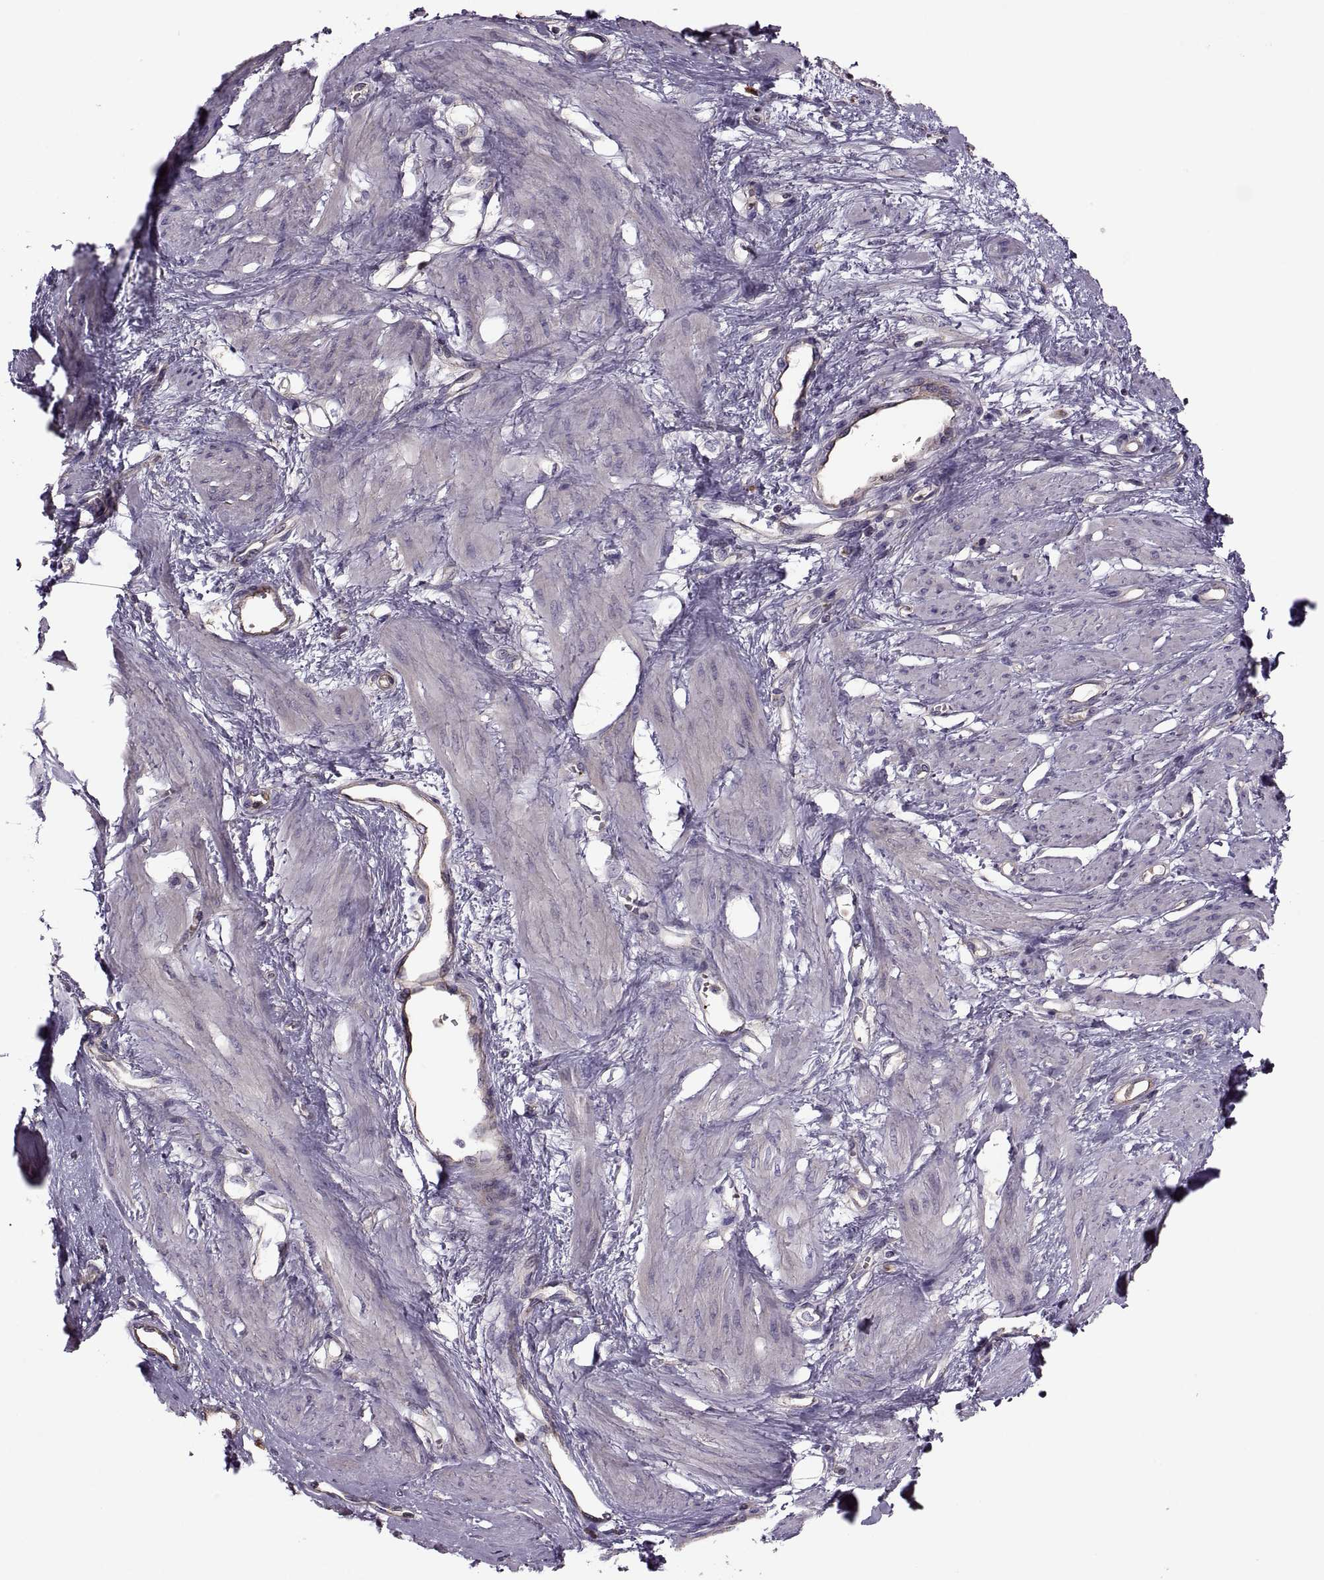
{"staining": {"intensity": "negative", "quantity": "none", "location": "none"}, "tissue": "smooth muscle", "cell_type": "Smooth muscle cells", "image_type": "normal", "snomed": [{"axis": "morphology", "description": "Normal tissue, NOS"}, {"axis": "topography", "description": "Smooth muscle"}, {"axis": "topography", "description": "Uterus"}], "caption": "Immunohistochemical staining of unremarkable human smooth muscle demonstrates no significant staining in smooth muscle cells.", "gene": "SLC2A14", "patient": {"sex": "female", "age": 39}}